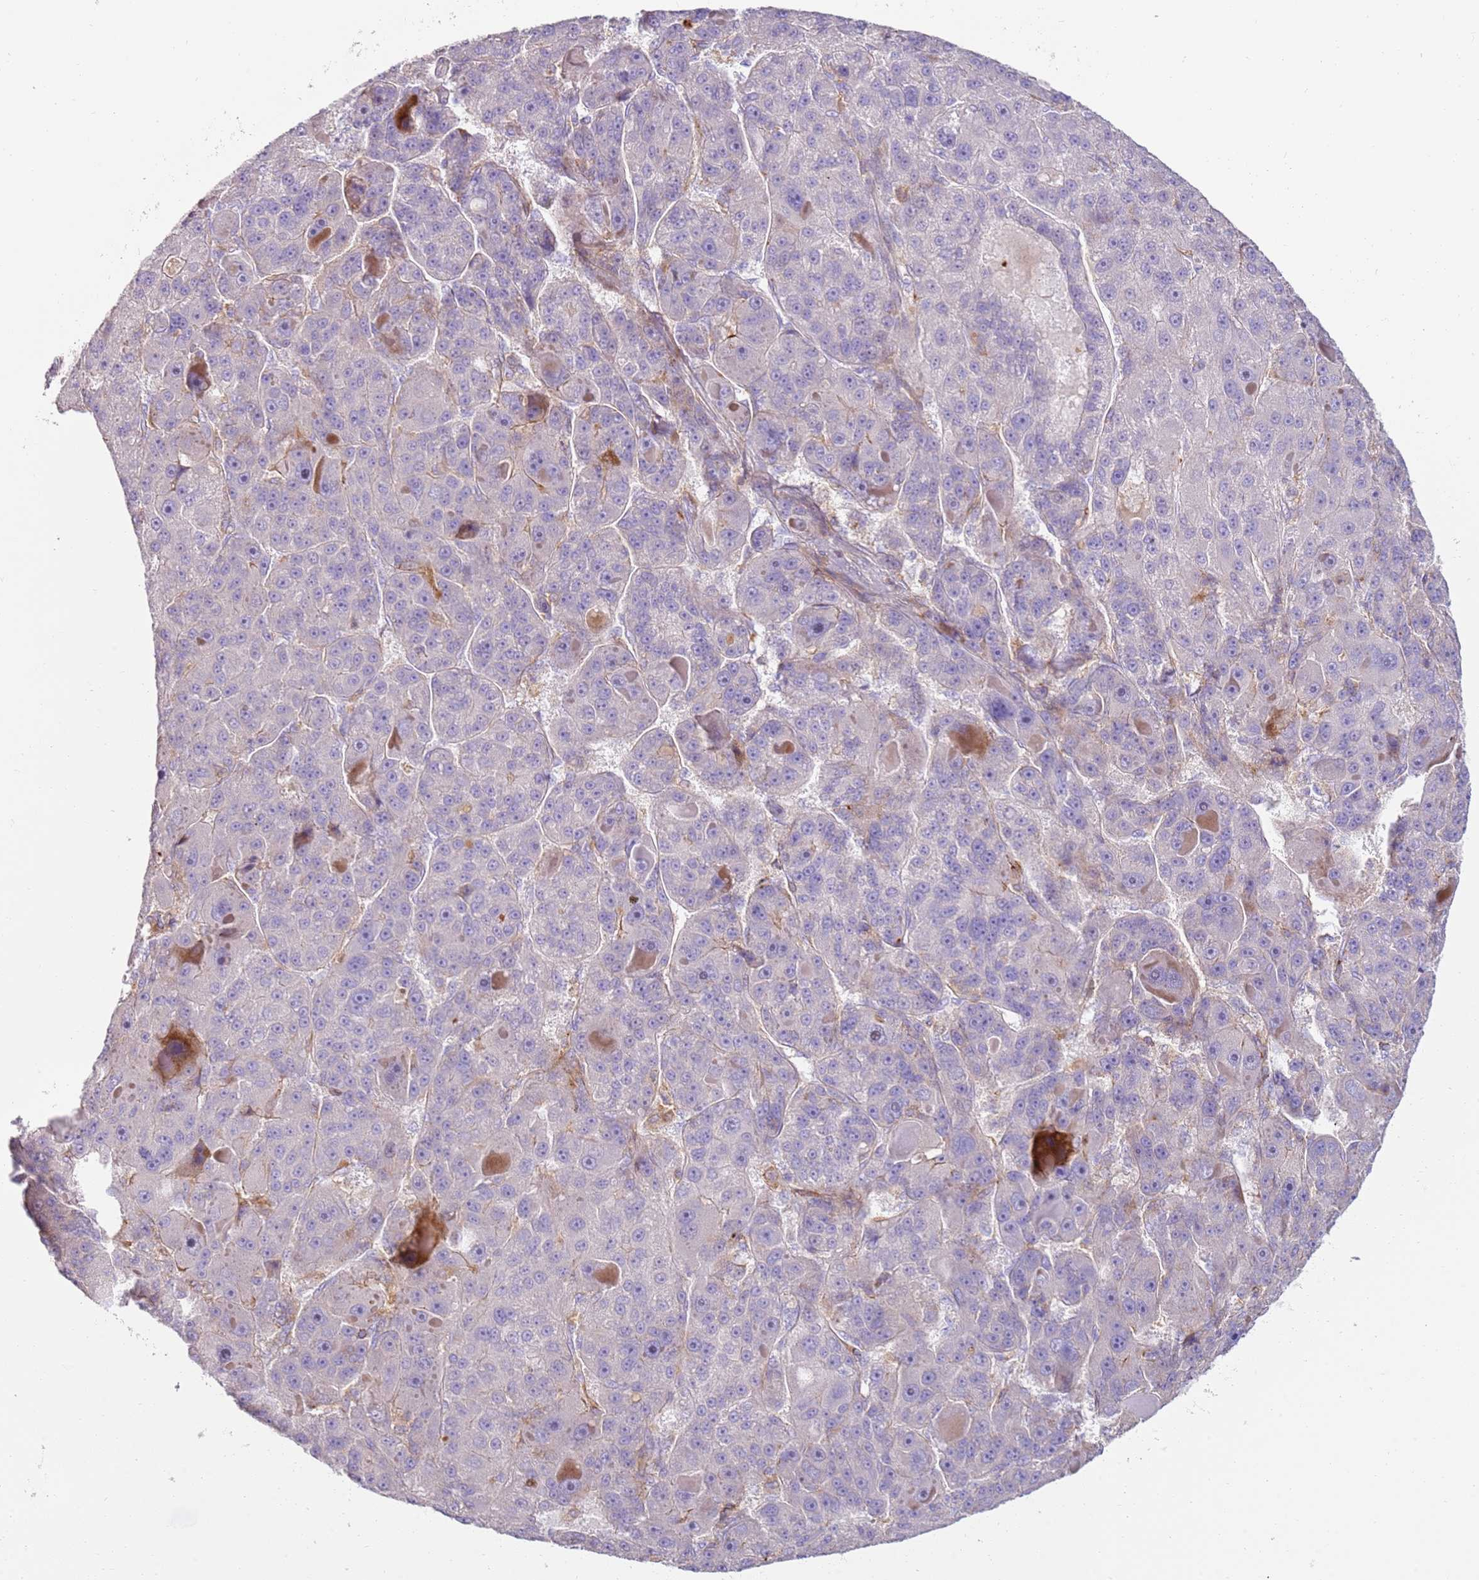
{"staining": {"intensity": "negative", "quantity": "none", "location": "none"}, "tissue": "liver cancer", "cell_type": "Tumor cells", "image_type": "cancer", "snomed": [{"axis": "morphology", "description": "Carcinoma, Hepatocellular, NOS"}, {"axis": "topography", "description": "Liver"}], "caption": "Human hepatocellular carcinoma (liver) stained for a protein using immunohistochemistry (IHC) demonstrates no staining in tumor cells.", "gene": "FPR1", "patient": {"sex": "male", "age": 76}}